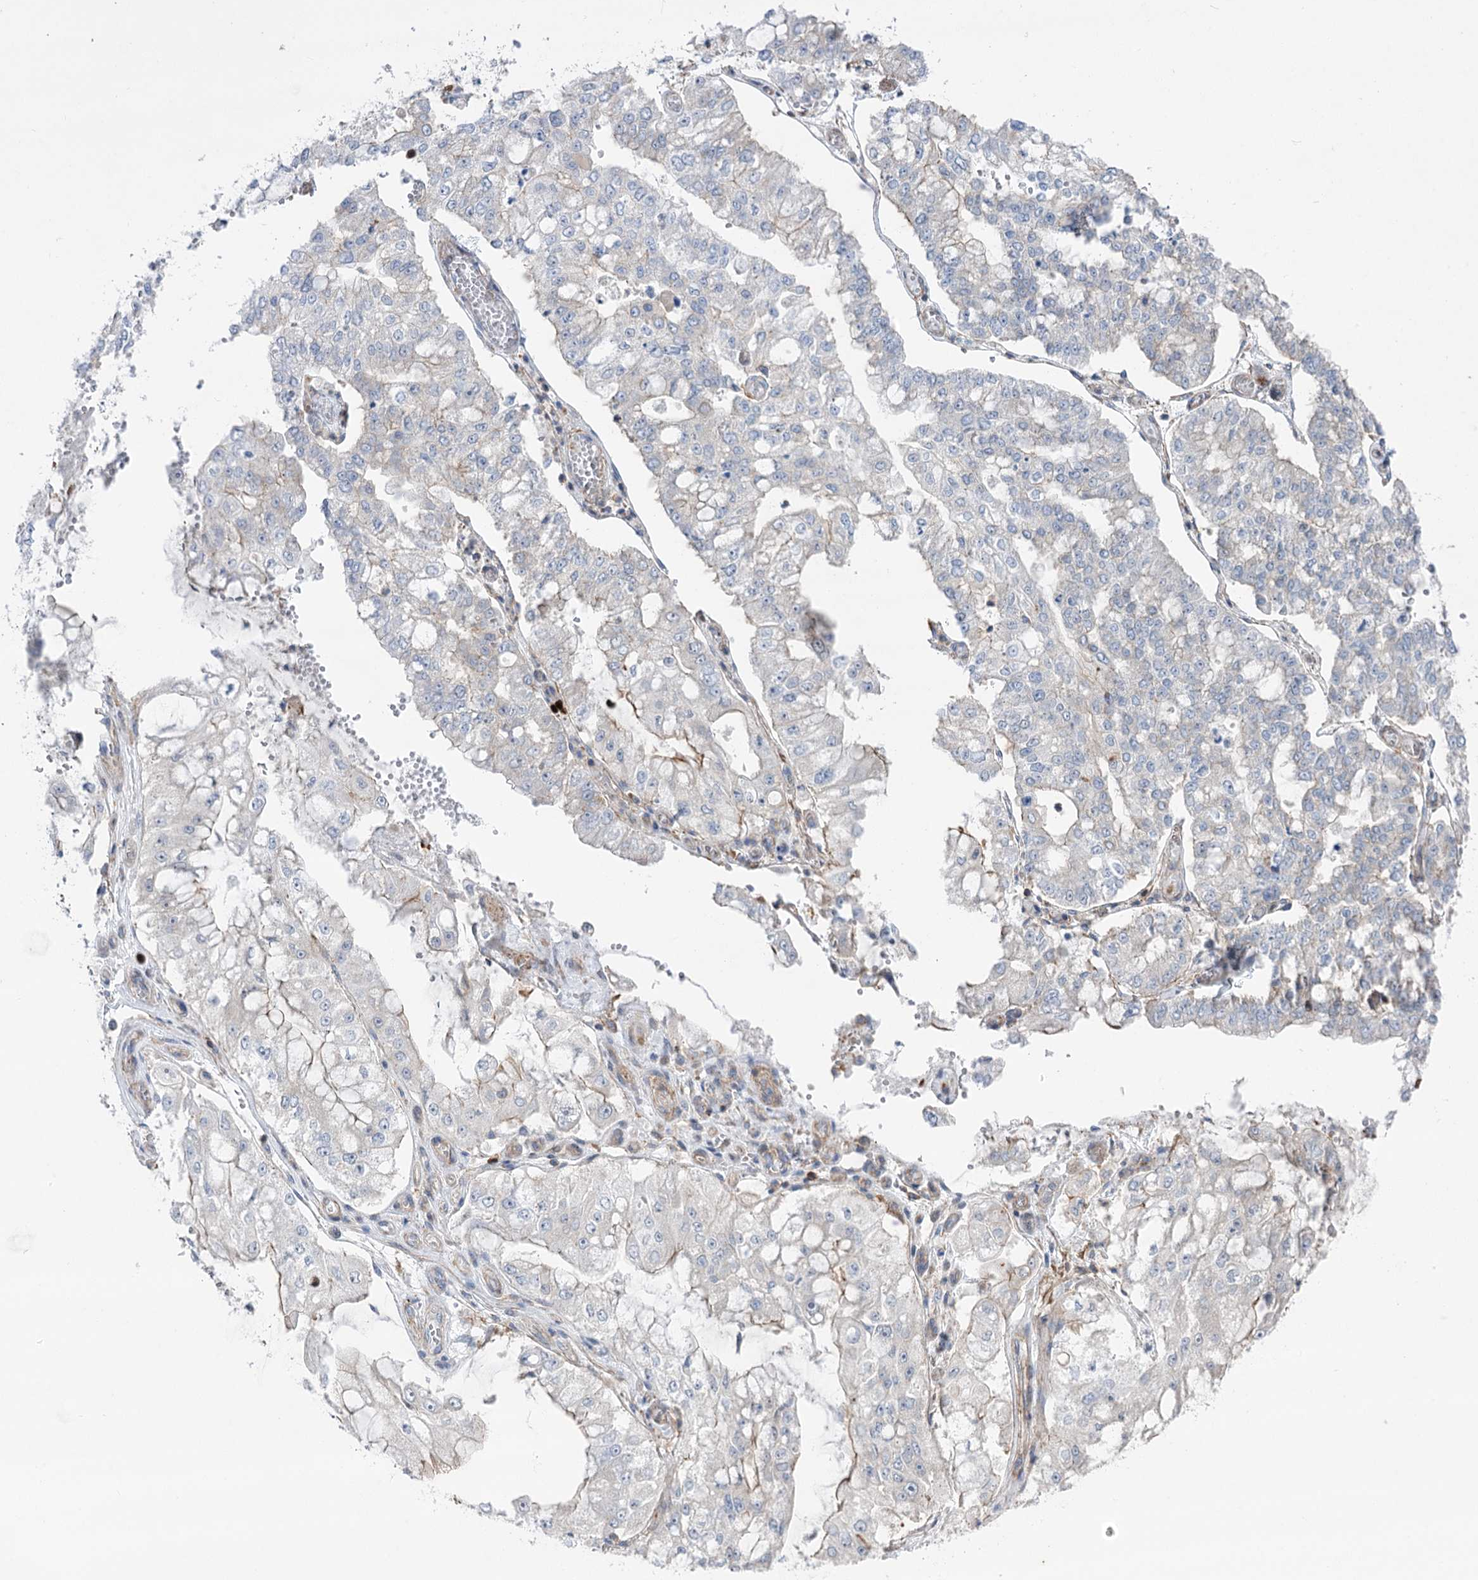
{"staining": {"intensity": "negative", "quantity": "none", "location": "none"}, "tissue": "stomach cancer", "cell_type": "Tumor cells", "image_type": "cancer", "snomed": [{"axis": "morphology", "description": "Adenocarcinoma, NOS"}, {"axis": "topography", "description": "Stomach"}], "caption": "Adenocarcinoma (stomach) stained for a protein using immunohistochemistry (IHC) exhibits no expression tumor cells.", "gene": "LARP1B", "patient": {"sex": "male", "age": 76}}